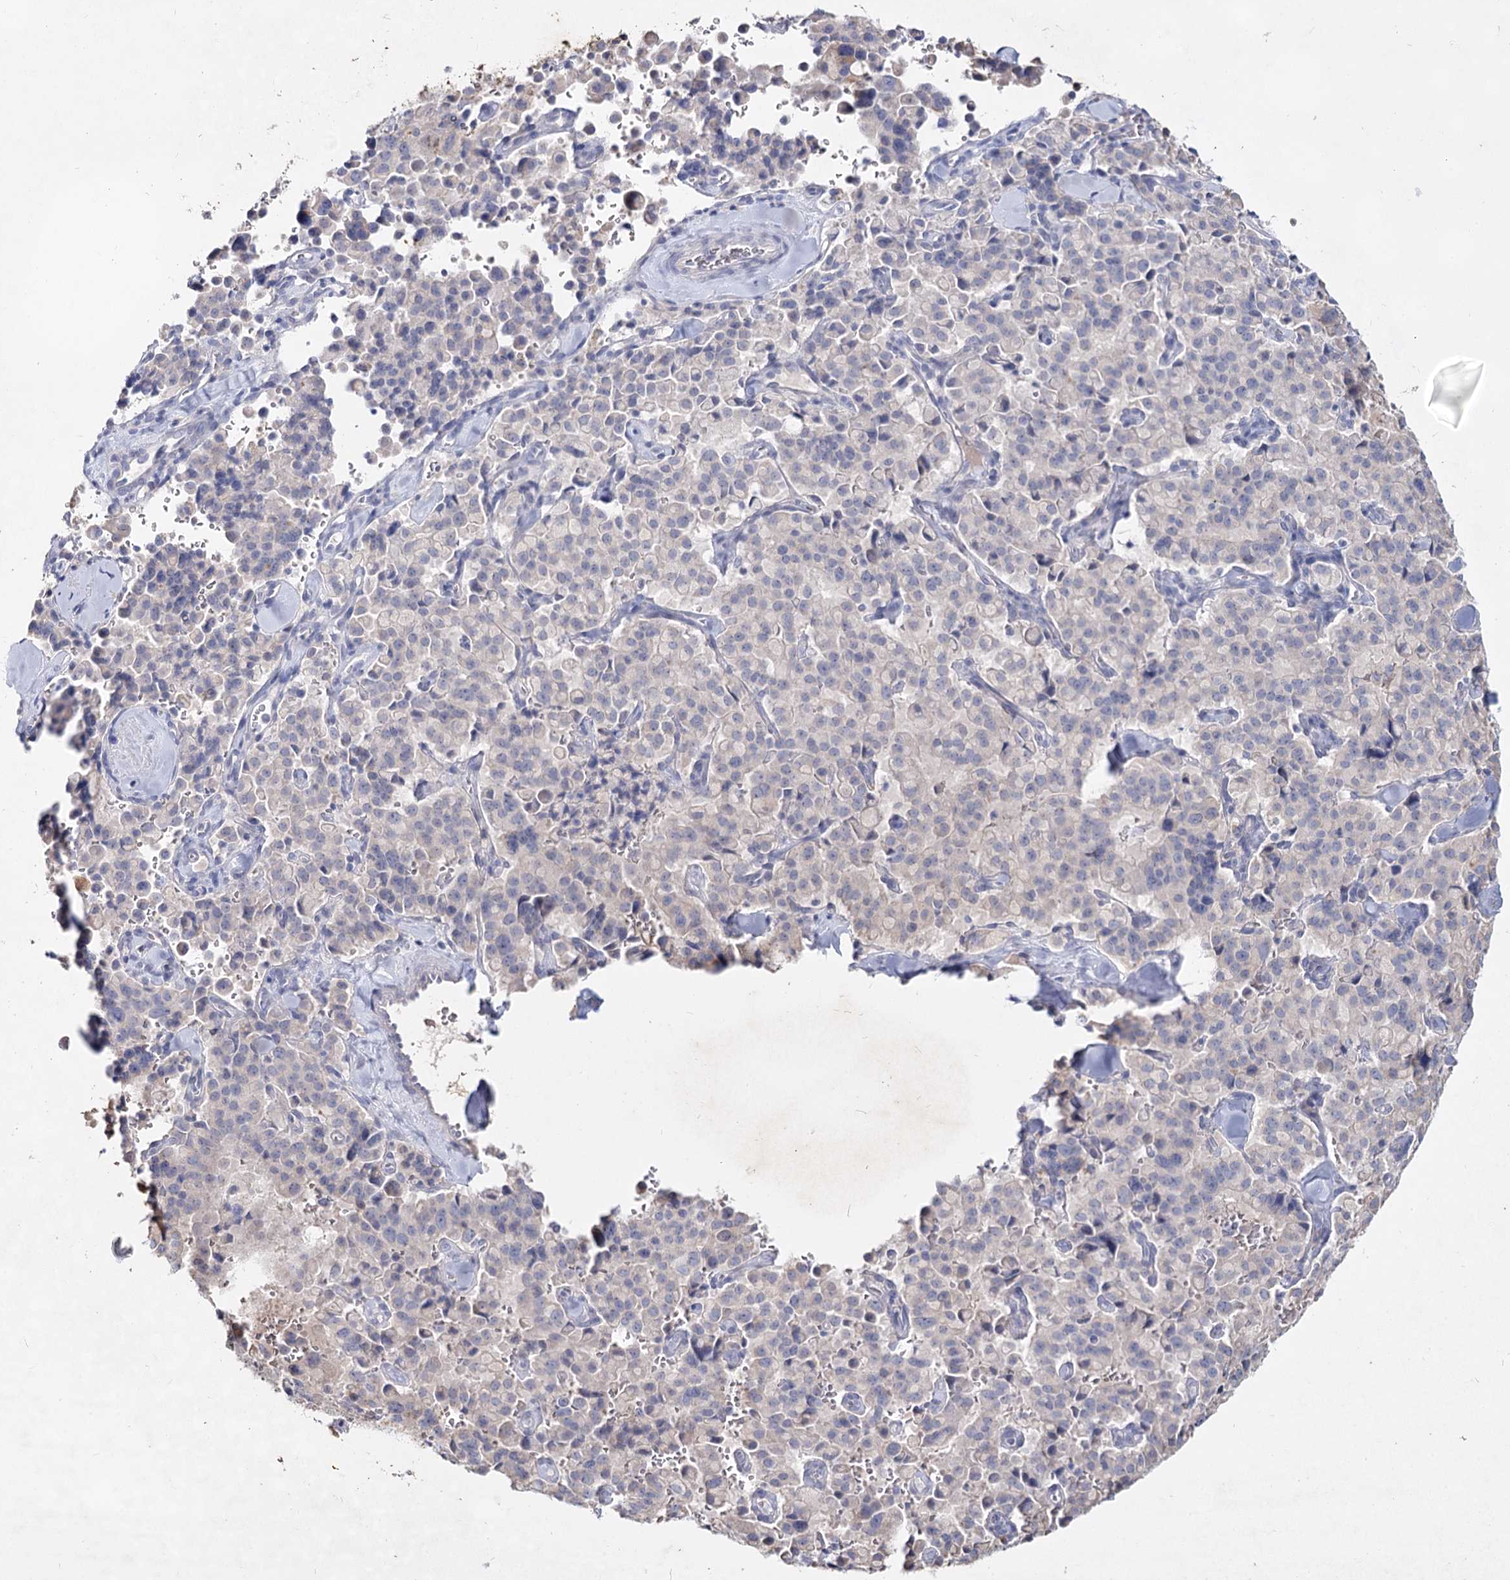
{"staining": {"intensity": "negative", "quantity": "none", "location": "none"}, "tissue": "pancreatic cancer", "cell_type": "Tumor cells", "image_type": "cancer", "snomed": [{"axis": "morphology", "description": "Adenocarcinoma, NOS"}, {"axis": "topography", "description": "Pancreas"}], "caption": "Adenocarcinoma (pancreatic) was stained to show a protein in brown. There is no significant positivity in tumor cells.", "gene": "CCDC73", "patient": {"sex": "male", "age": 65}}